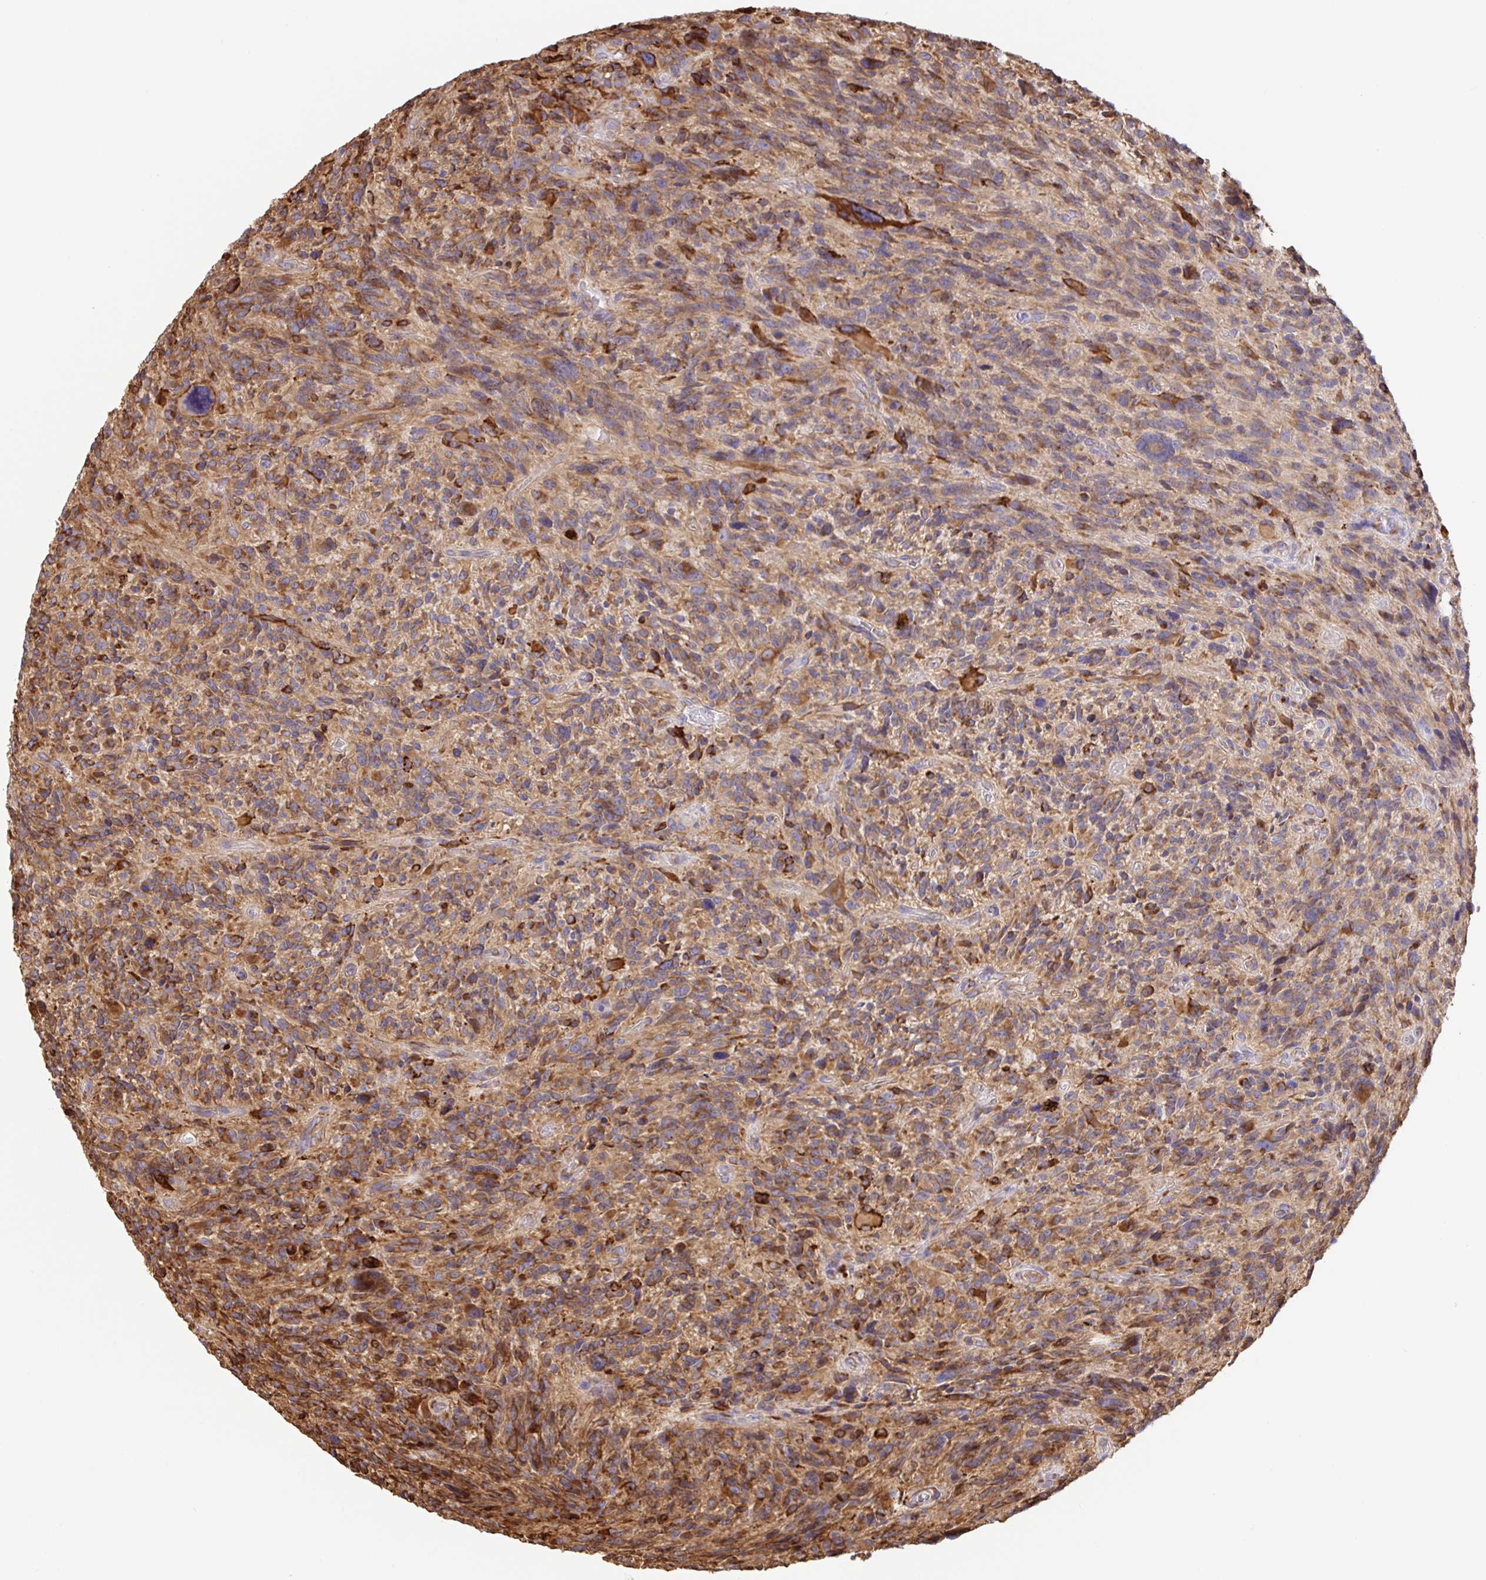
{"staining": {"intensity": "moderate", "quantity": ">75%", "location": "cytoplasmic/membranous"}, "tissue": "glioma", "cell_type": "Tumor cells", "image_type": "cancer", "snomed": [{"axis": "morphology", "description": "Glioma, malignant, High grade"}, {"axis": "topography", "description": "Brain"}], "caption": "Tumor cells show medium levels of moderate cytoplasmic/membranous positivity in approximately >75% of cells in human glioma.", "gene": "MAOA", "patient": {"sex": "male", "age": 46}}